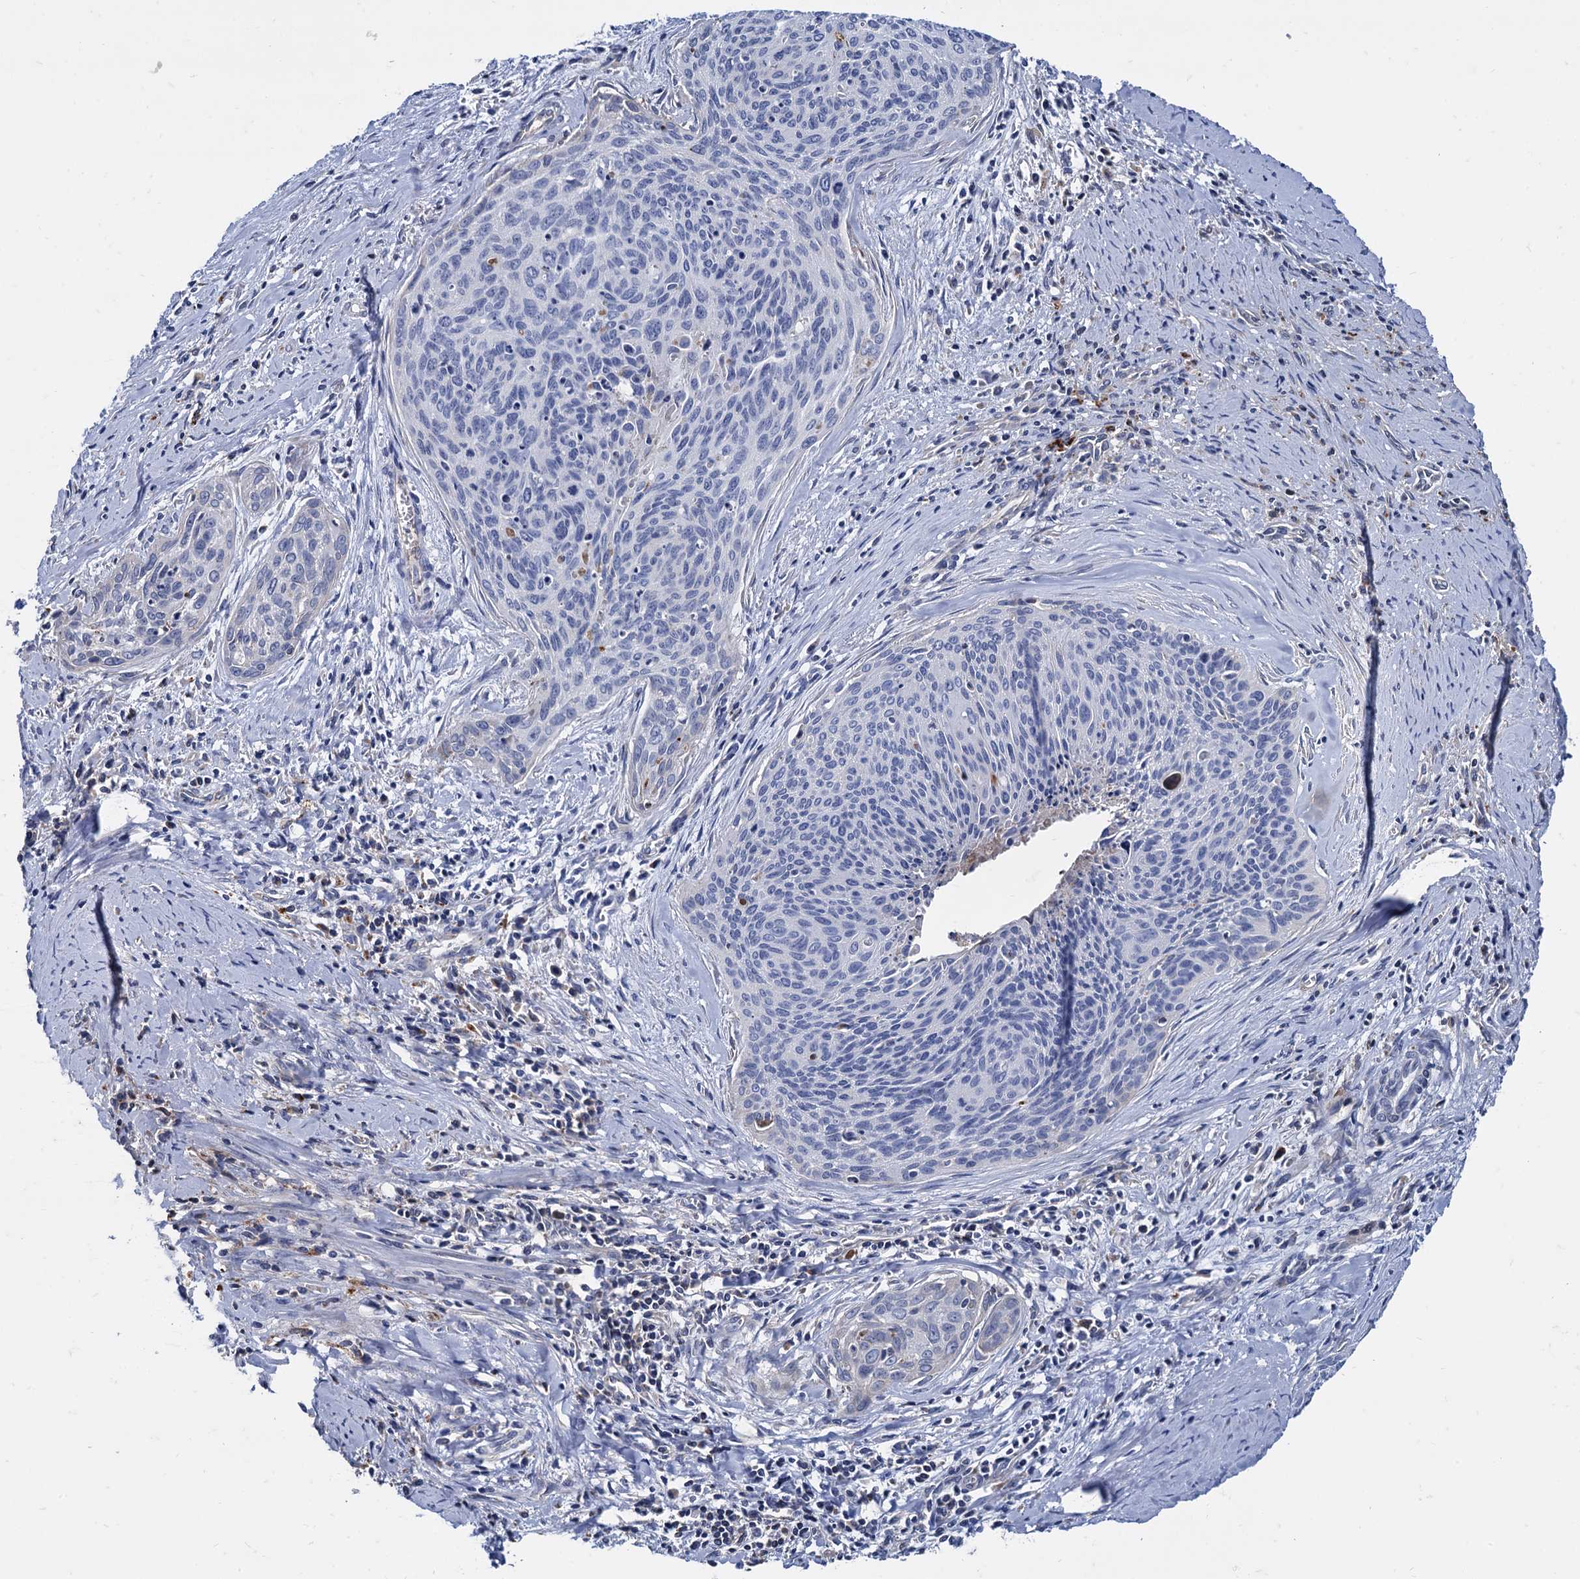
{"staining": {"intensity": "negative", "quantity": "none", "location": "none"}, "tissue": "cervical cancer", "cell_type": "Tumor cells", "image_type": "cancer", "snomed": [{"axis": "morphology", "description": "Squamous cell carcinoma, NOS"}, {"axis": "topography", "description": "Cervix"}], "caption": "There is no significant staining in tumor cells of cervical squamous cell carcinoma. The staining is performed using DAB (3,3'-diaminobenzidine) brown chromogen with nuclei counter-stained in using hematoxylin.", "gene": "APOD", "patient": {"sex": "female", "age": 55}}